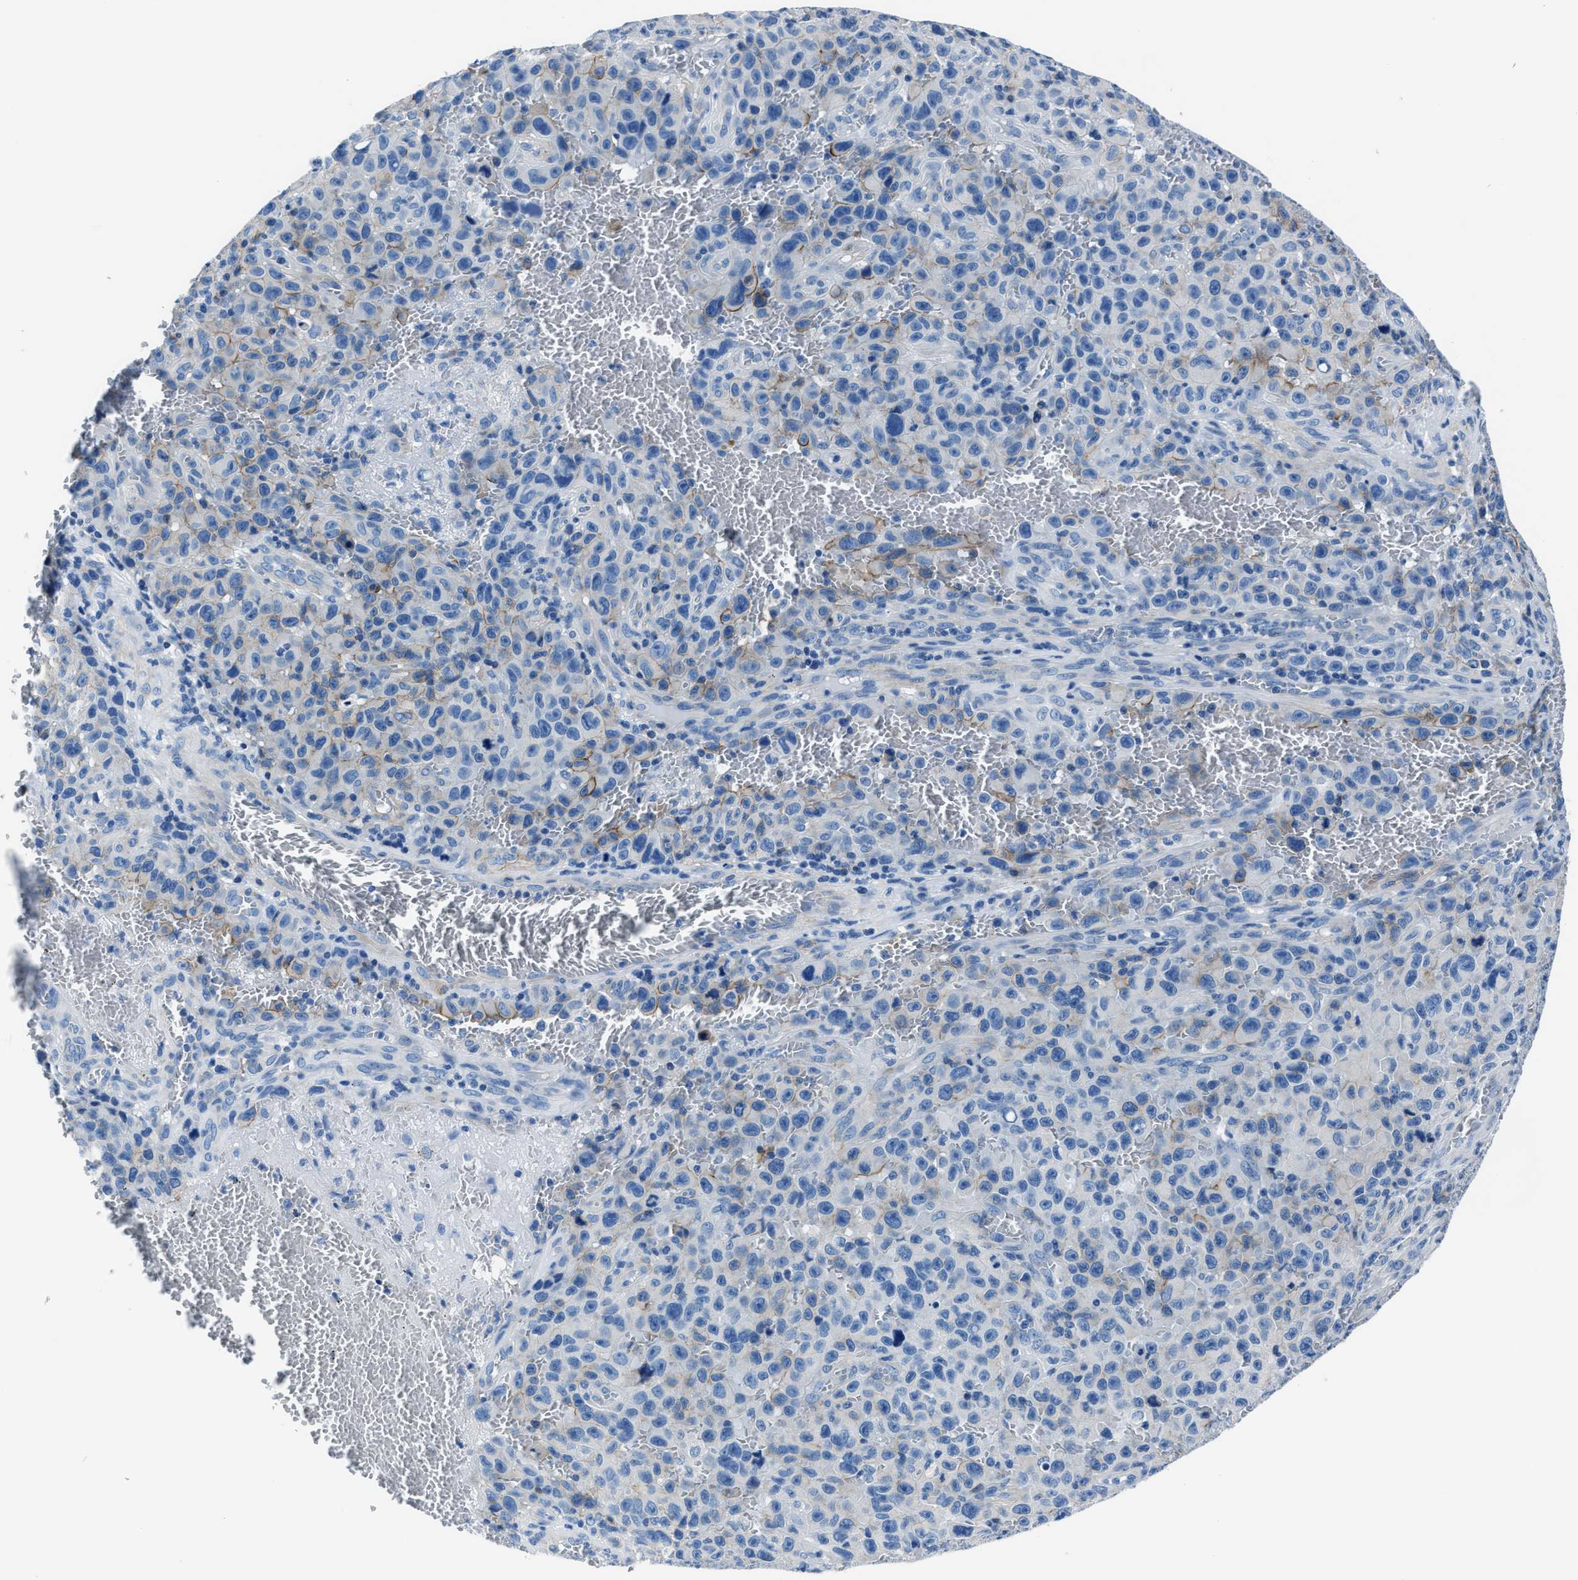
{"staining": {"intensity": "negative", "quantity": "none", "location": "none"}, "tissue": "melanoma", "cell_type": "Tumor cells", "image_type": "cancer", "snomed": [{"axis": "morphology", "description": "Malignant melanoma, NOS"}, {"axis": "topography", "description": "Skin"}], "caption": "This micrograph is of melanoma stained with immunohistochemistry to label a protein in brown with the nuclei are counter-stained blue. There is no staining in tumor cells. (DAB (3,3'-diaminobenzidine) immunohistochemistry visualized using brightfield microscopy, high magnification).", "gene": "LMO7", "patient": {"sex": "female", "age": 82}}